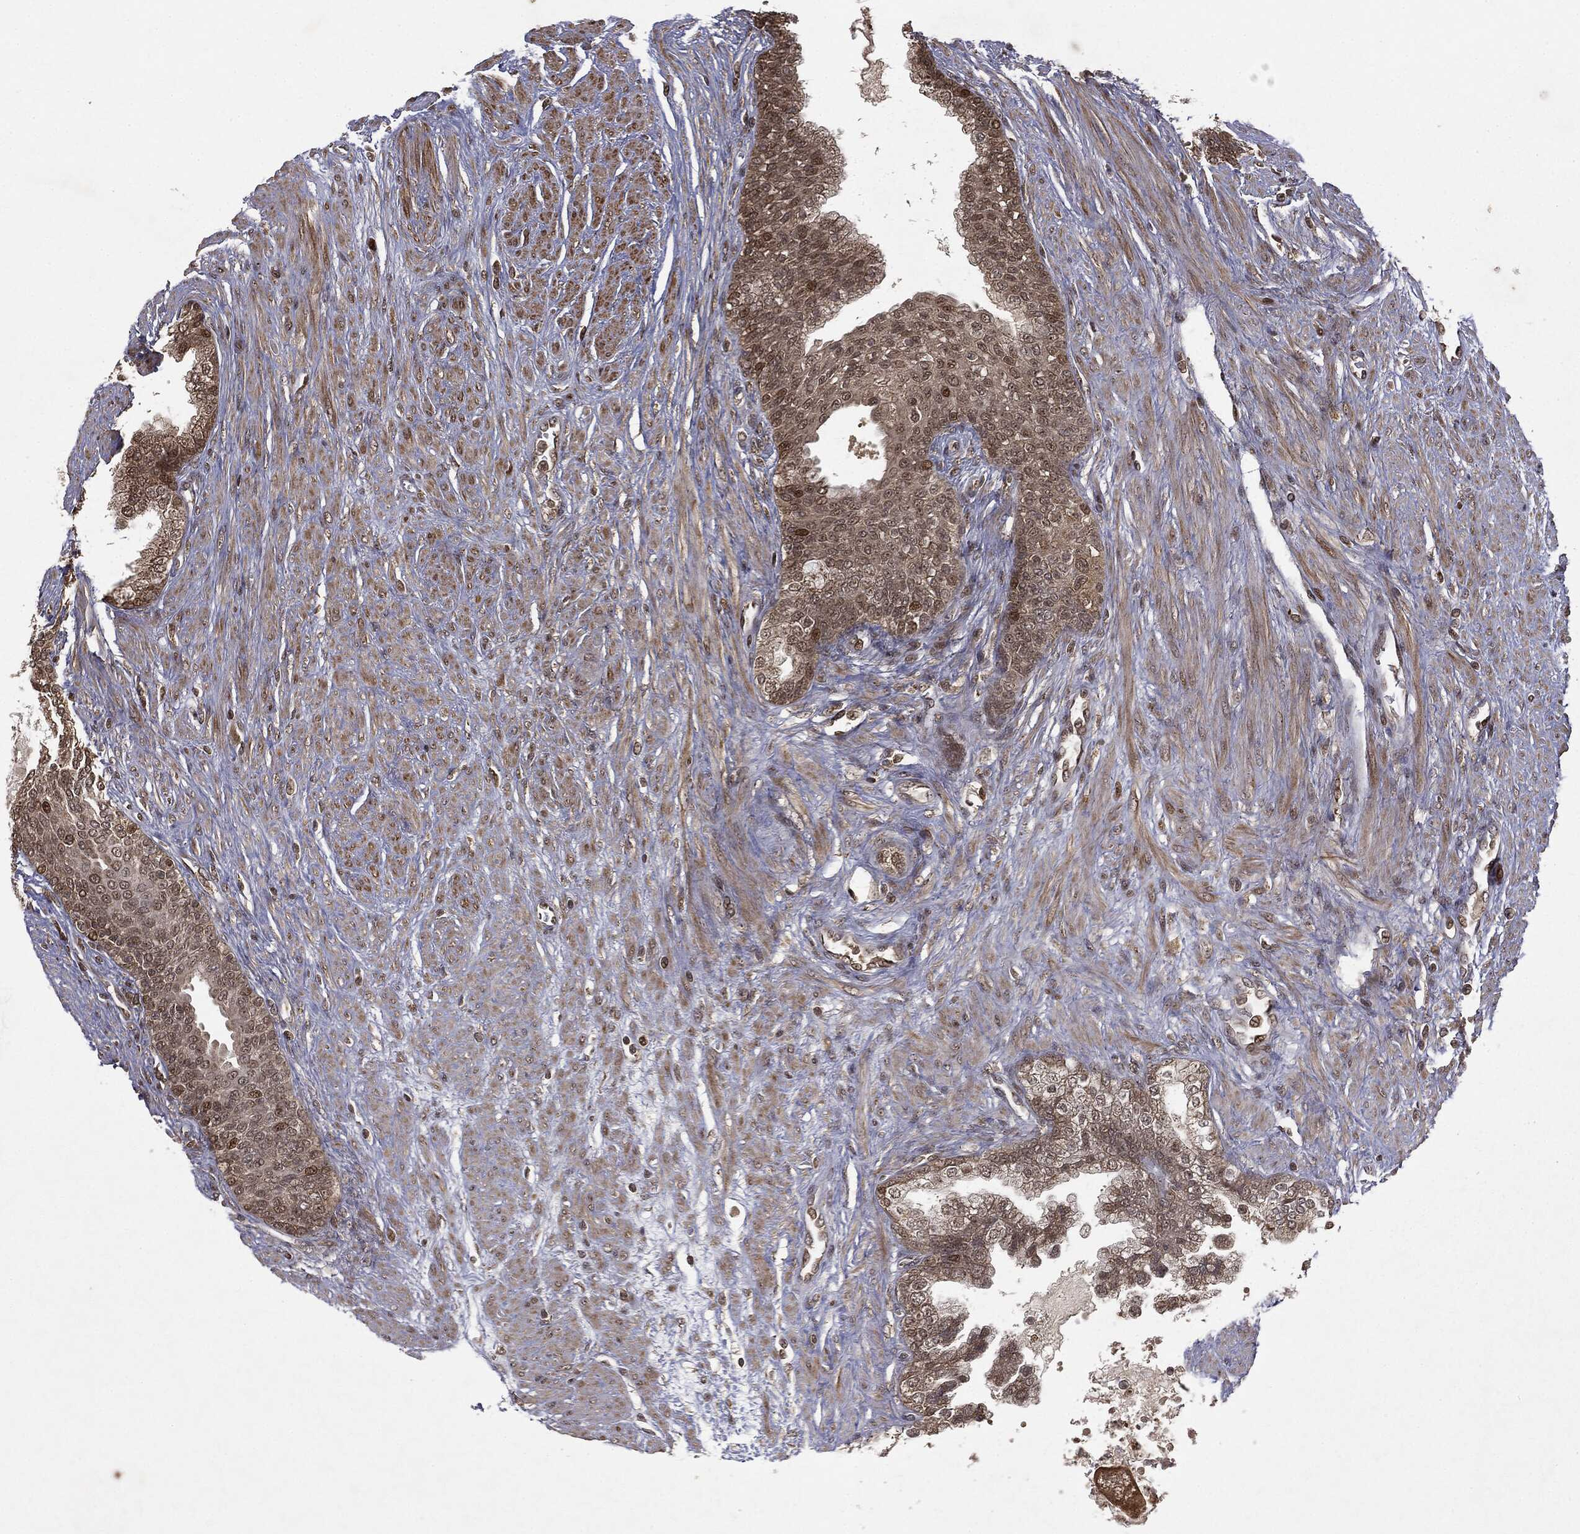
{"staining": {"intensity": "moderate", "quantity": ">75%", "location": "cytoplasmic/membranous,nuclear"}, "tissue": "prostate cancer", "cell_type": "Tumor cells", "image_type": "cancer", "snomed": [{"axis": "morphology", "description": "Adenocarcinoma, NOS"}, {"axis": "topography", "description": "Prostate and seminal vesicle, NOS"}, {"axis": "topography", "description": "Prostate"}], "caption": "This is a micrograph of immunohistochemistry (IHC) staining of prostate cancer (adenocarcinoma), which shows moderate expression in the cytoplasmic/membranous and nuclear of tumor cells.", "gene": "ZNHIT6", "patient": {"sex": "male", "age": 62}}